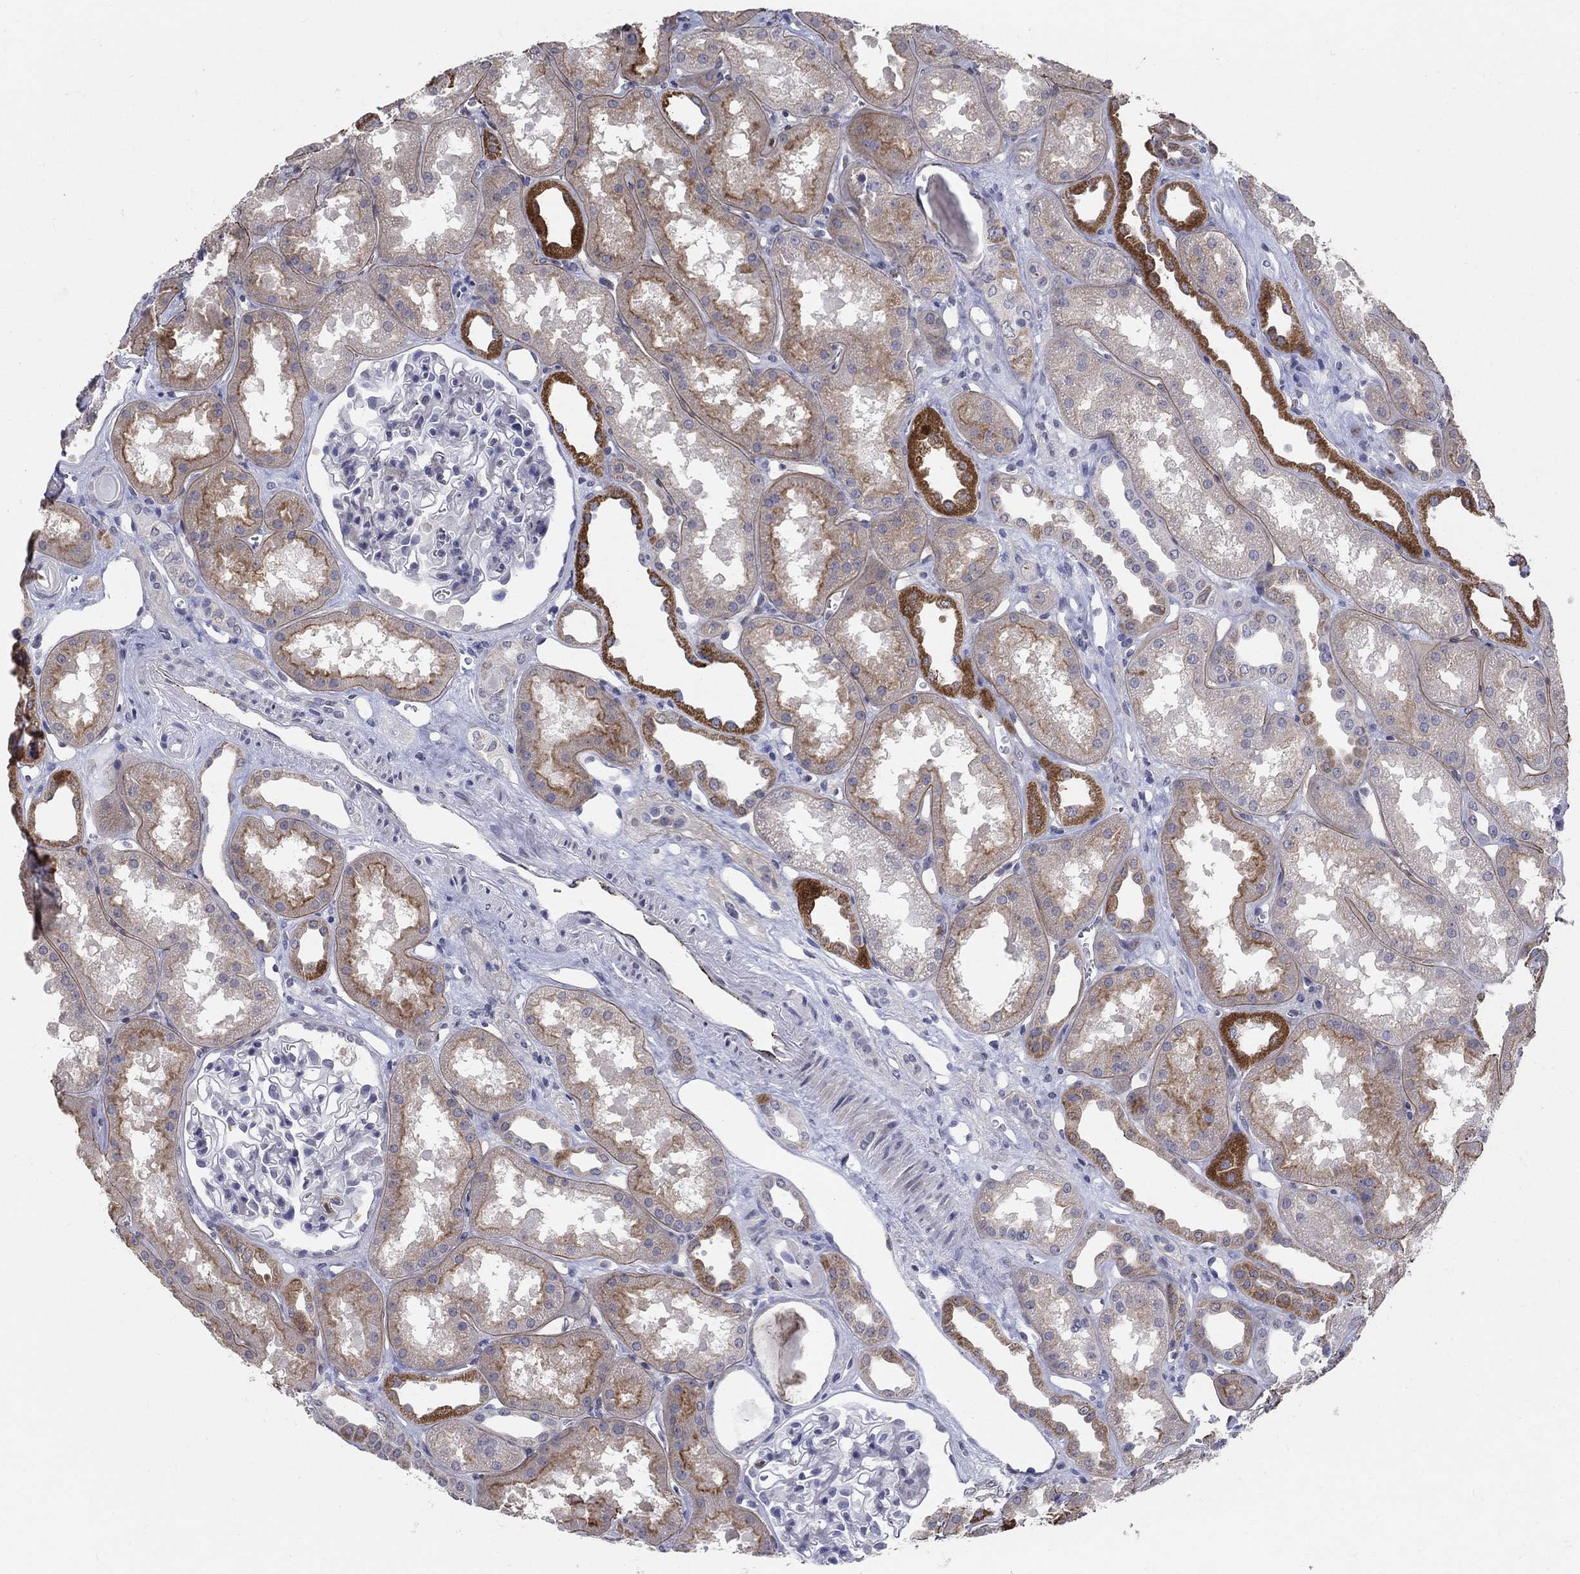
{"staining": {"intensity": "negative", "quantity": "none", "location": "none"}, "tissue": "kidney", "cell_type": "Cells in glomeruli", "image_type": "normal", "snomed": [{"axis": "morphology", "description": "Normal tissue, NOS"}, {"axis": "topography", "description": "Kidney"}], "caption": "DAB (3,3'-diaminobenzidine) immunohistochemical staining of unremarkable kidney shows no significant staining in cells in glomeruli.", "gene": "TINAG", "patient": {"sex": "male", "age": 61}}